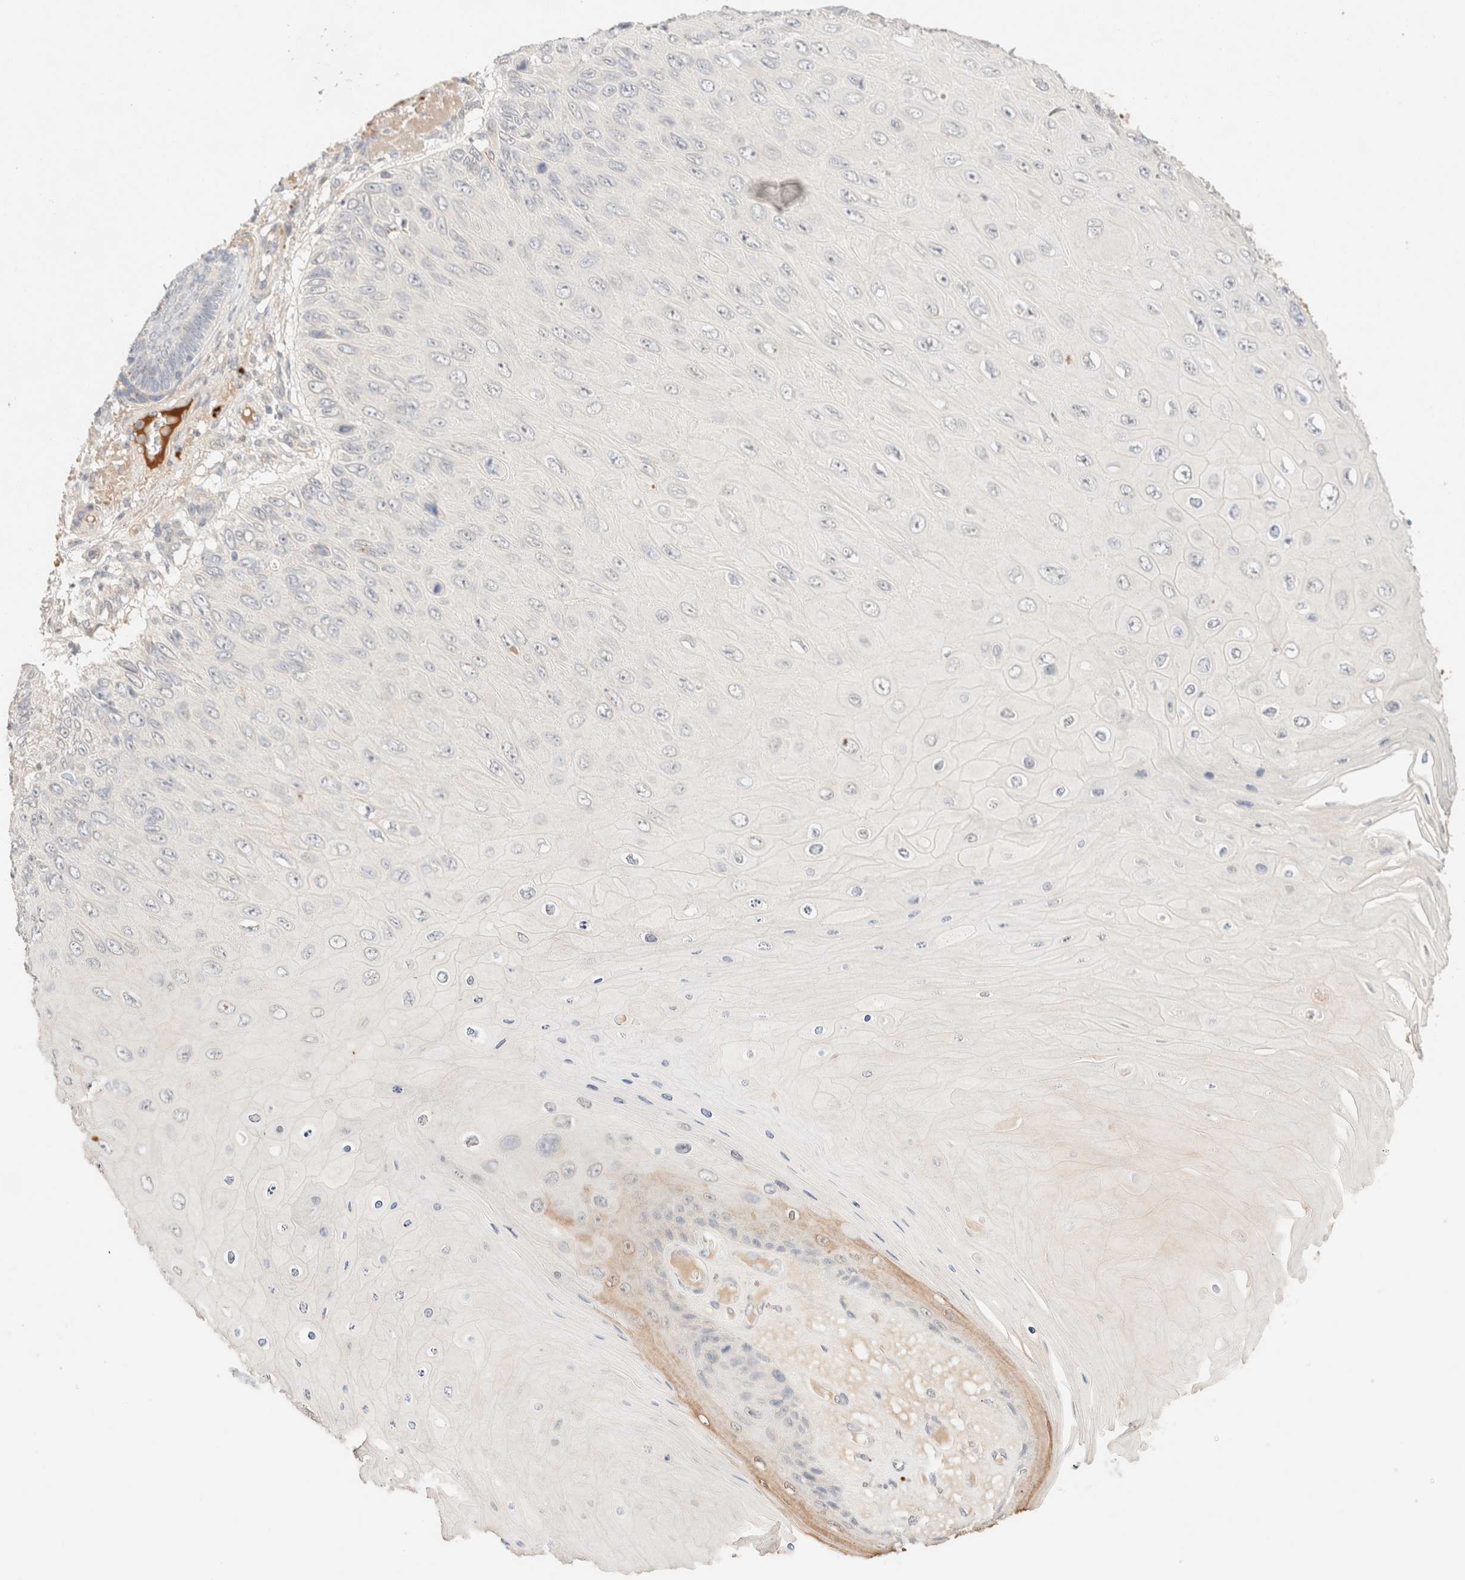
{"staining": {"intensity": "negative", "quantity": "none", "location": "none"}, "tissue": "skin cancer", "cell_type": "Tumor cells", "image_type": "cancer", "snomed": [{"axis": "morphology", "description": "Squamous cell carcinoma, NOS"}, {"axis": "topography", "description": "Skin"}], "caption": "This is an immunohistochemistry image of skin squamous cell carcinoma. There is no positivity in tumor cells.", "gene": "SNTB1", "patient": {"sex": "female", "age": 88}}